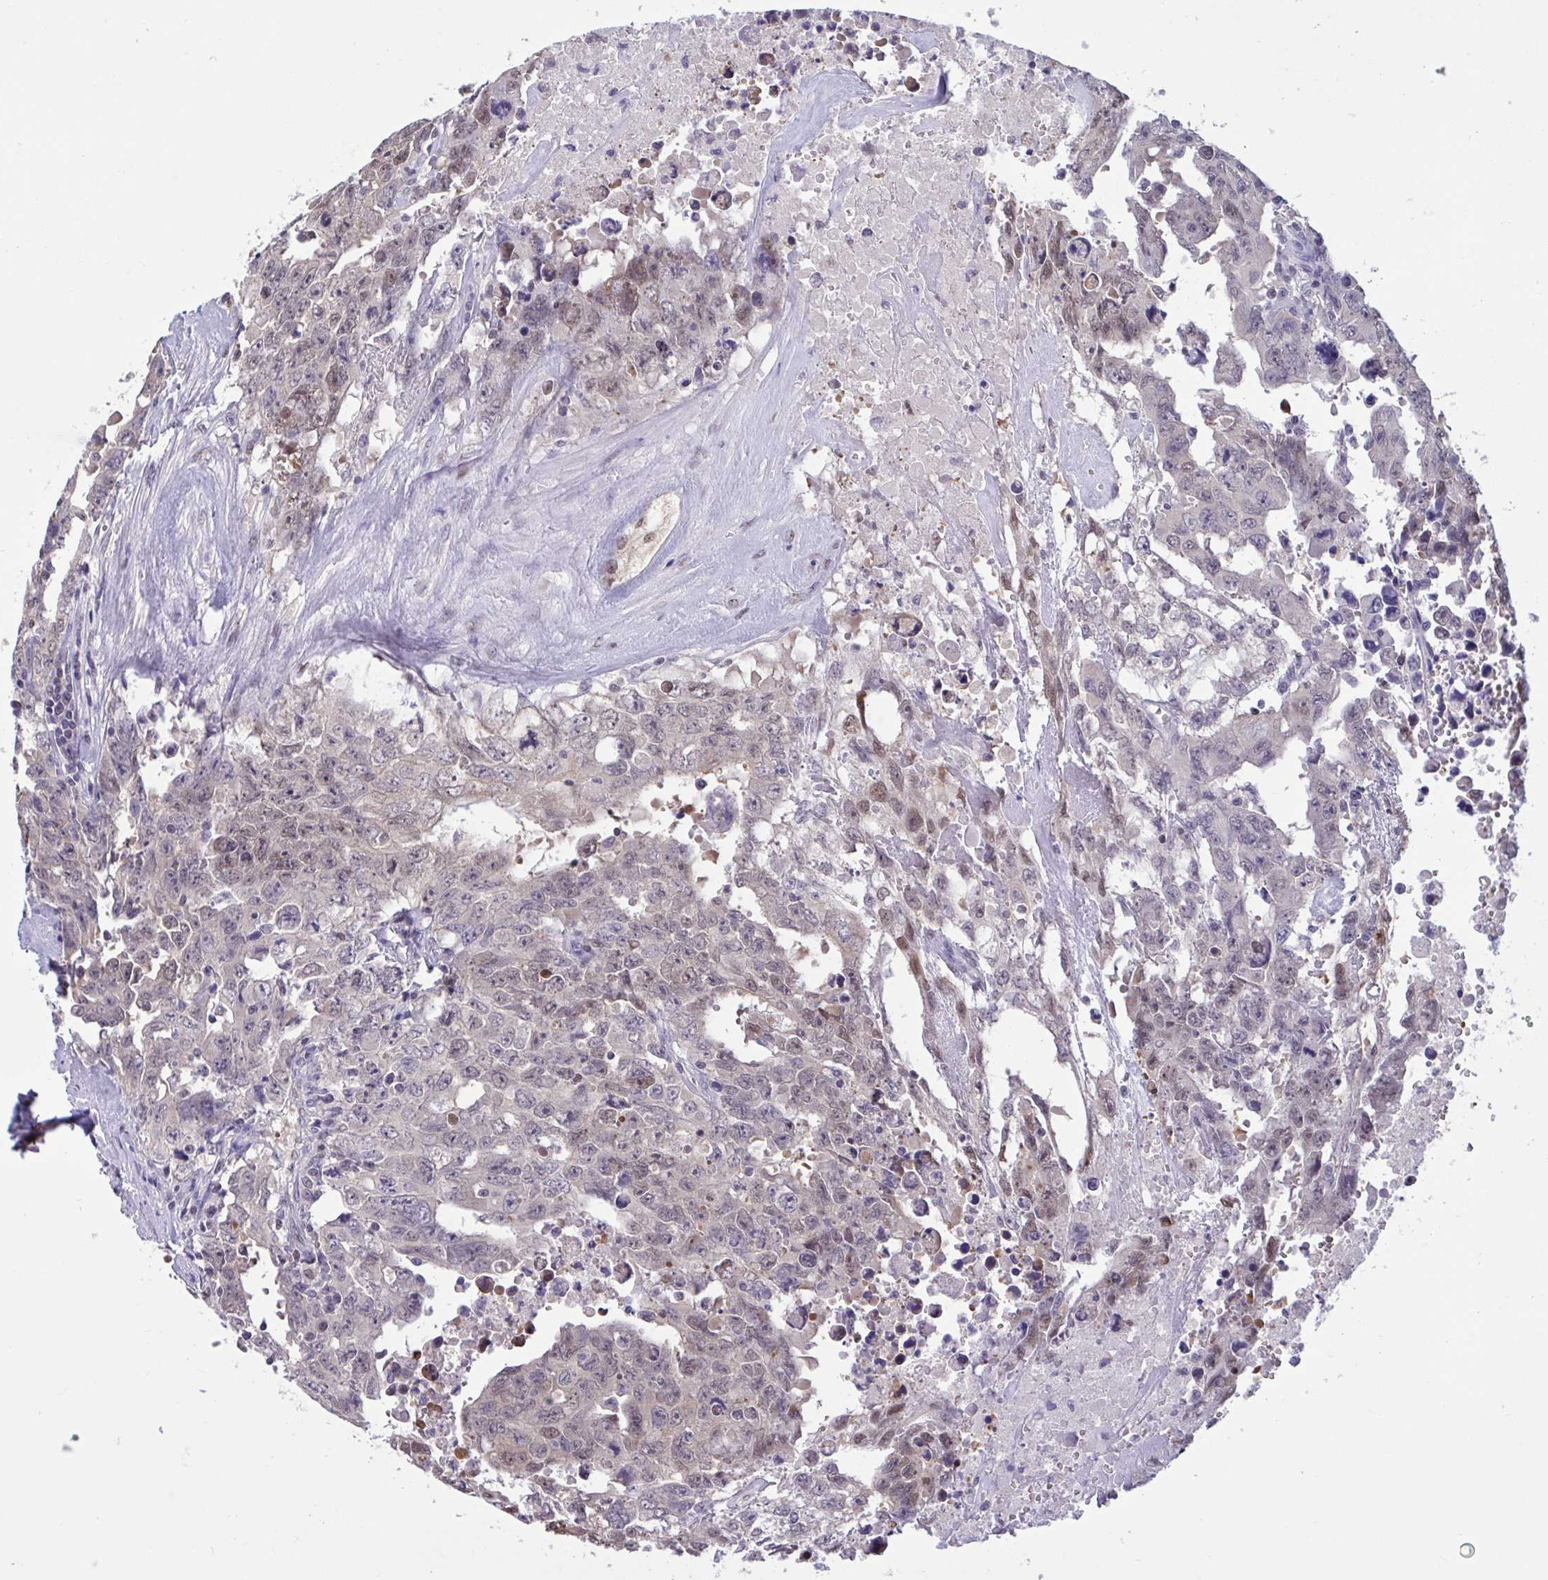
{"staining": {"intensity": "weak", "quantity": "<25%", "location": "nuclear"}, "tissue": "testis cancer", "cell_type": "Tumor cells", "image_type": "cancer", "snomed": [{"axis": "morphology", "description": "Carcinoma, Embryonal, NOS"}, {"axis": "topography", "description": "Testis"}], "caption": "DAB immunohistochemical staining of human testis embryonal carcinoma displays no significant staining in tumor cells.", "gene": "RBL1", "patient": {"sex": "male", "age": 24}}